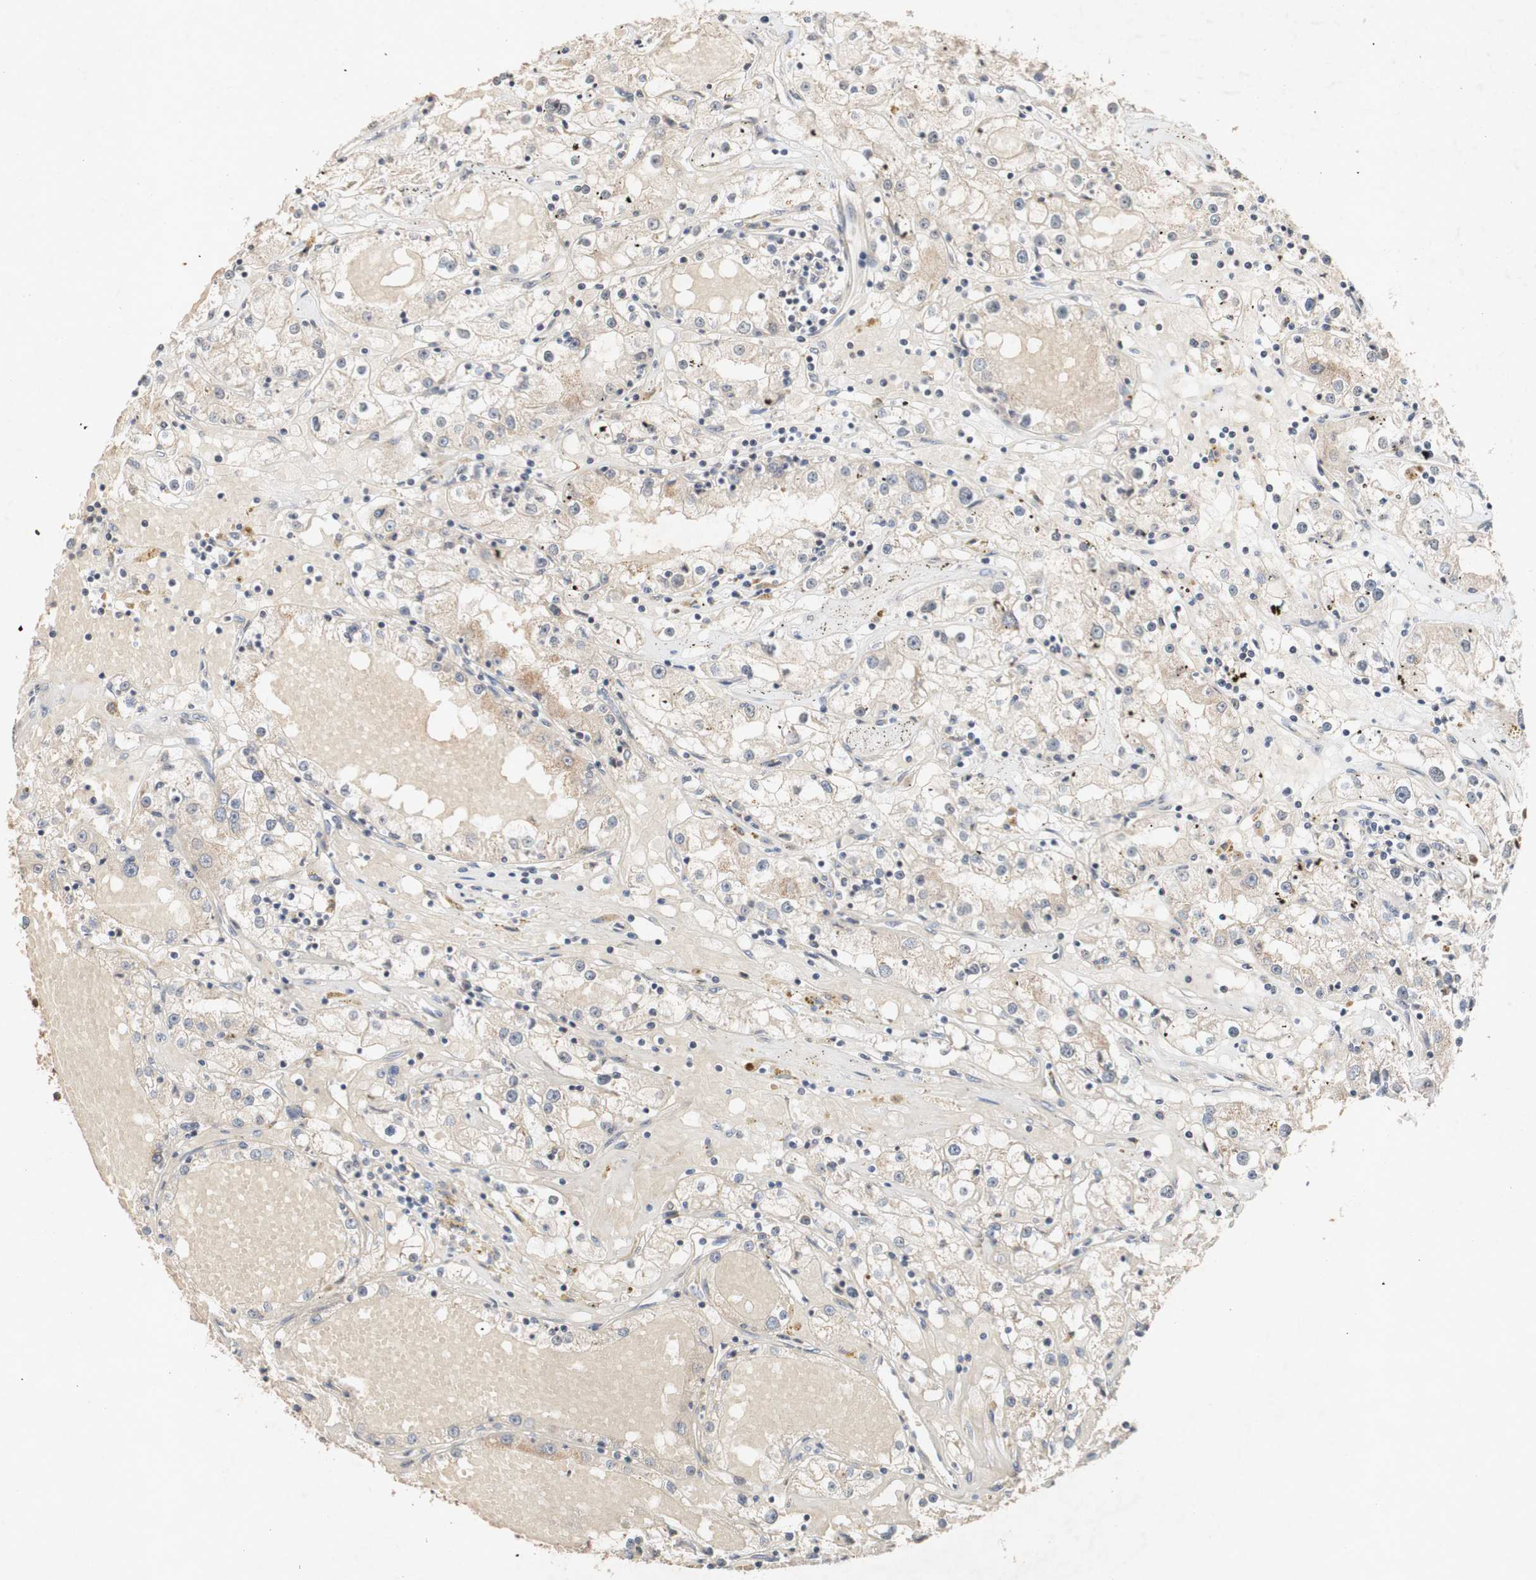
{"staining": {"intensity": "weak", "quantity": ">75%", "location": "cytoplasmic/membranous"}, "tissue": "renal cancer", "cell_type": "Tumor cells", "image_type": "cancer", "snomed": [{"axis": "morphology", "description": "Adenocarcinoma, NOS"}, {"axis": "topography", "description": "Kidney"}], "caption": "Brown immunohistochemical staining in renal cancer (adenocarcinoma) exhibits weak cytoplasmic/membranous expression in approximately >75% of tumor cells. (DAB IHC with brightfield microscopy, high magnification).", "gene": "PIN1", "patient": {"sex": "male", "age": 56}}